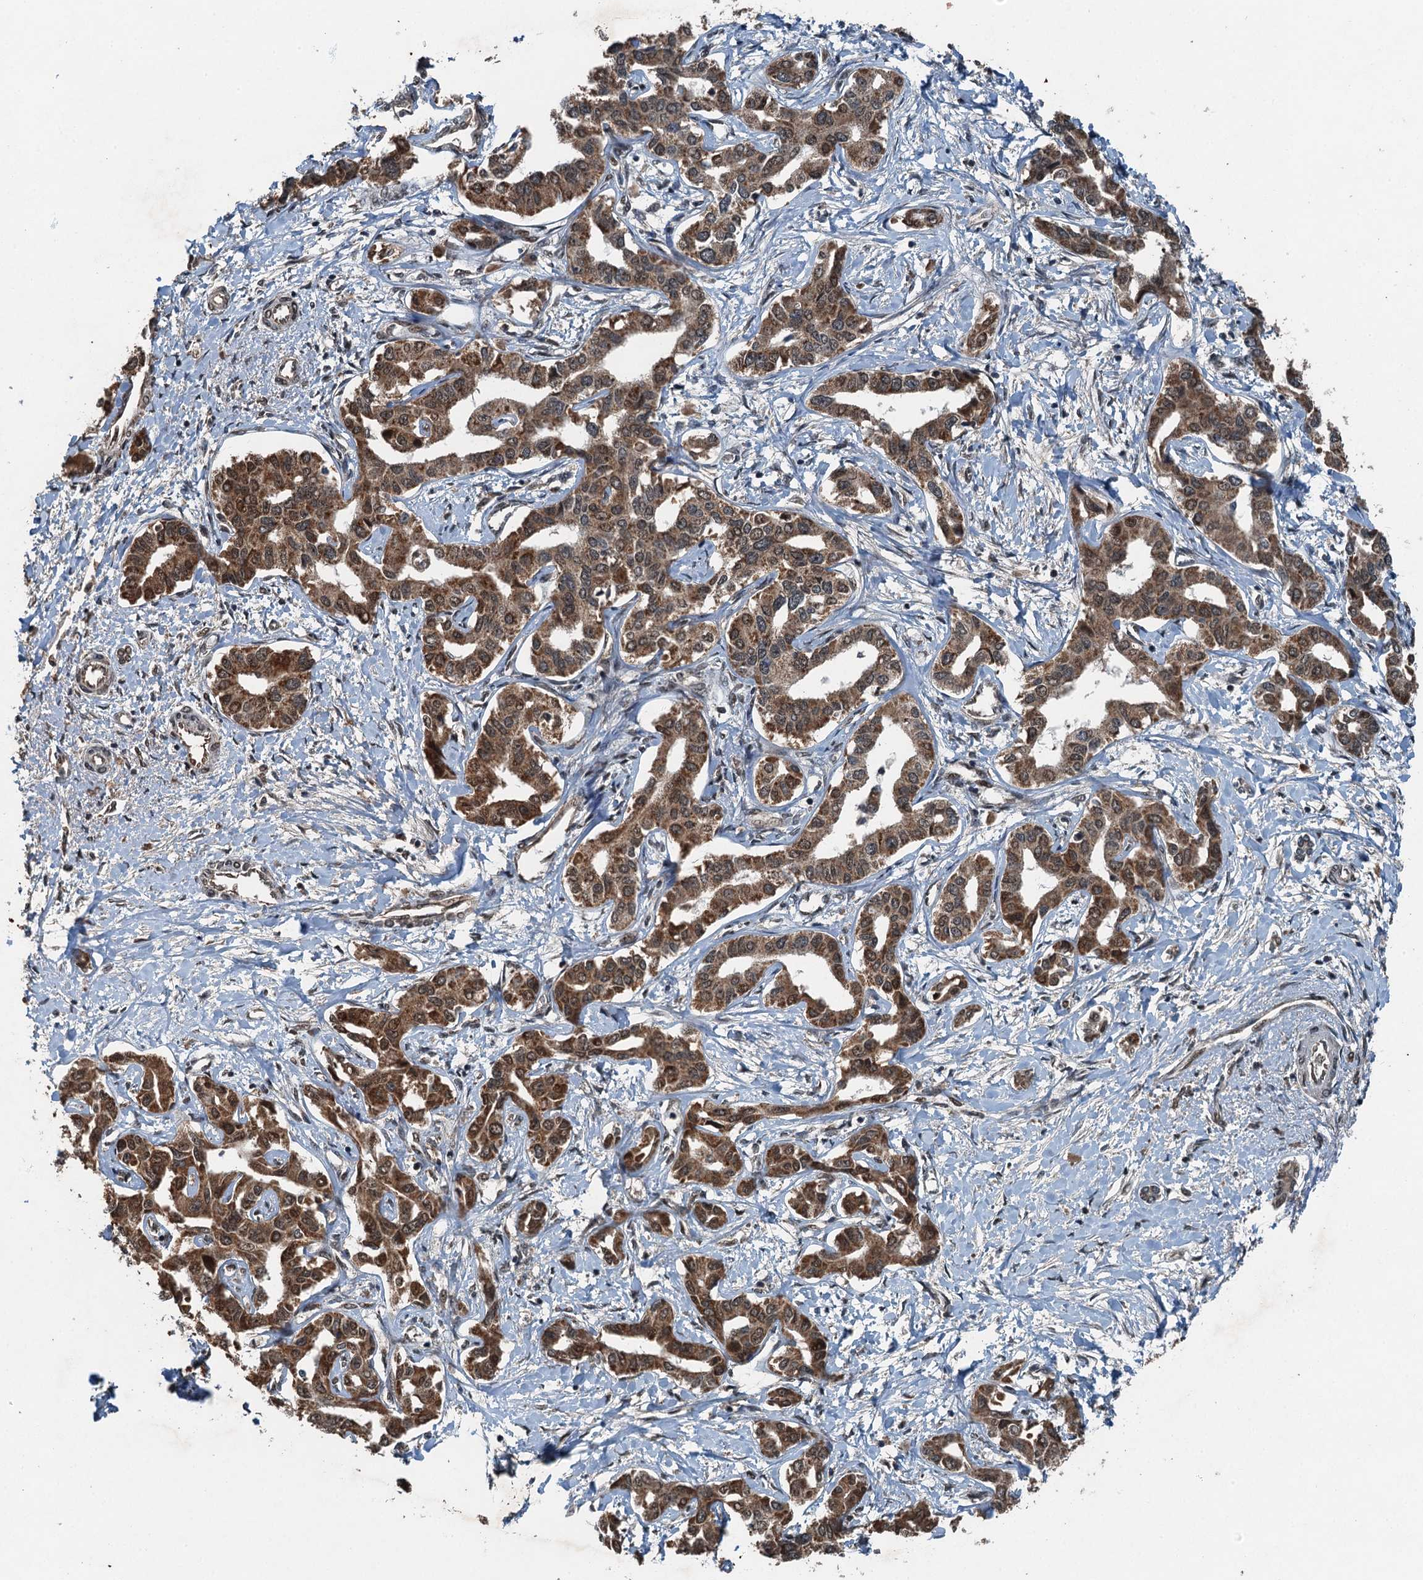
{"staining": {"intensity": "moderate", "quantity": ">75%", "location": "cytoplasmic/membranous,nuclear"}, "tissue": "liver cancer", "cell_type": "Tumor cells", "image_type": "cancer", "snomed": [{"axis": "morphology", "description": "Cholangiocarcinoma"}, {"axis": "topography", "description": "Liver"}], "caption": "This photomicrograph displays IHC staining of human cholangiocarcinoma (liver), with medium moderate cytoplasmic/membranous and nuclear staining in about >75% of tumor cells.", "gene": "UBXN6", "patient": {"sex": "male", "age": 59}}